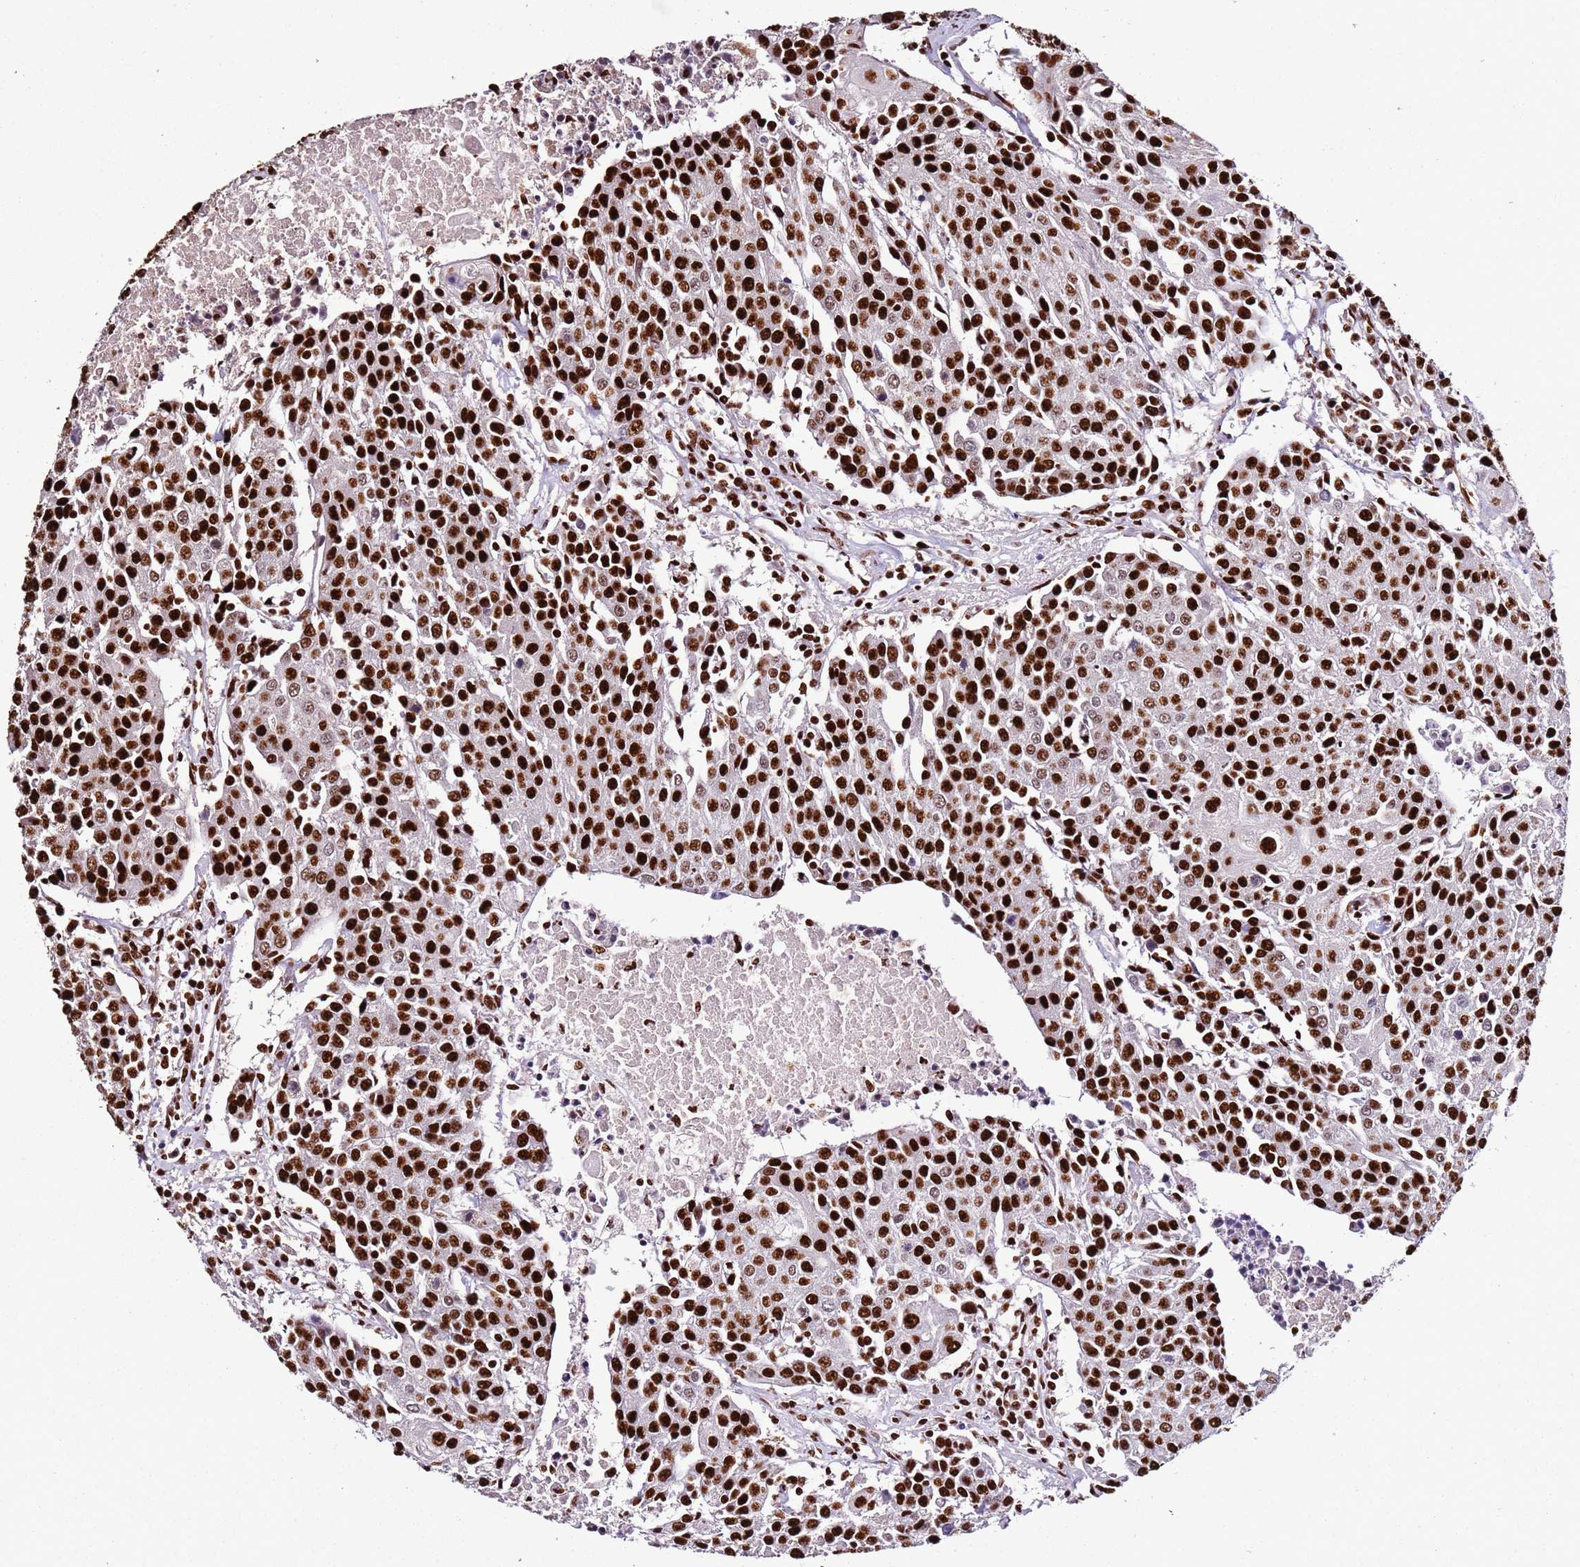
{"staining": {"intensity": "strong", "quantity": ">75%", "location": "nuclear"}, "tissue": "urothelial cancer", "cell_type": "Tumor cells", "image_type": "cancer", "snomed": [{"axis": "morphology", "description": "Urothelial carcinoma, High grade"}, {"axis": "topography", "description": "Urinary bladder"}], "caption": "Approximately >75% of tumor cells in human urothelial carcinoma (high-grade) display strong nuclear protein expression as visualized by brown immunohistochemical staining.", "gene": "C6orf226", "patient": {"sex": "female", "age": 85}}